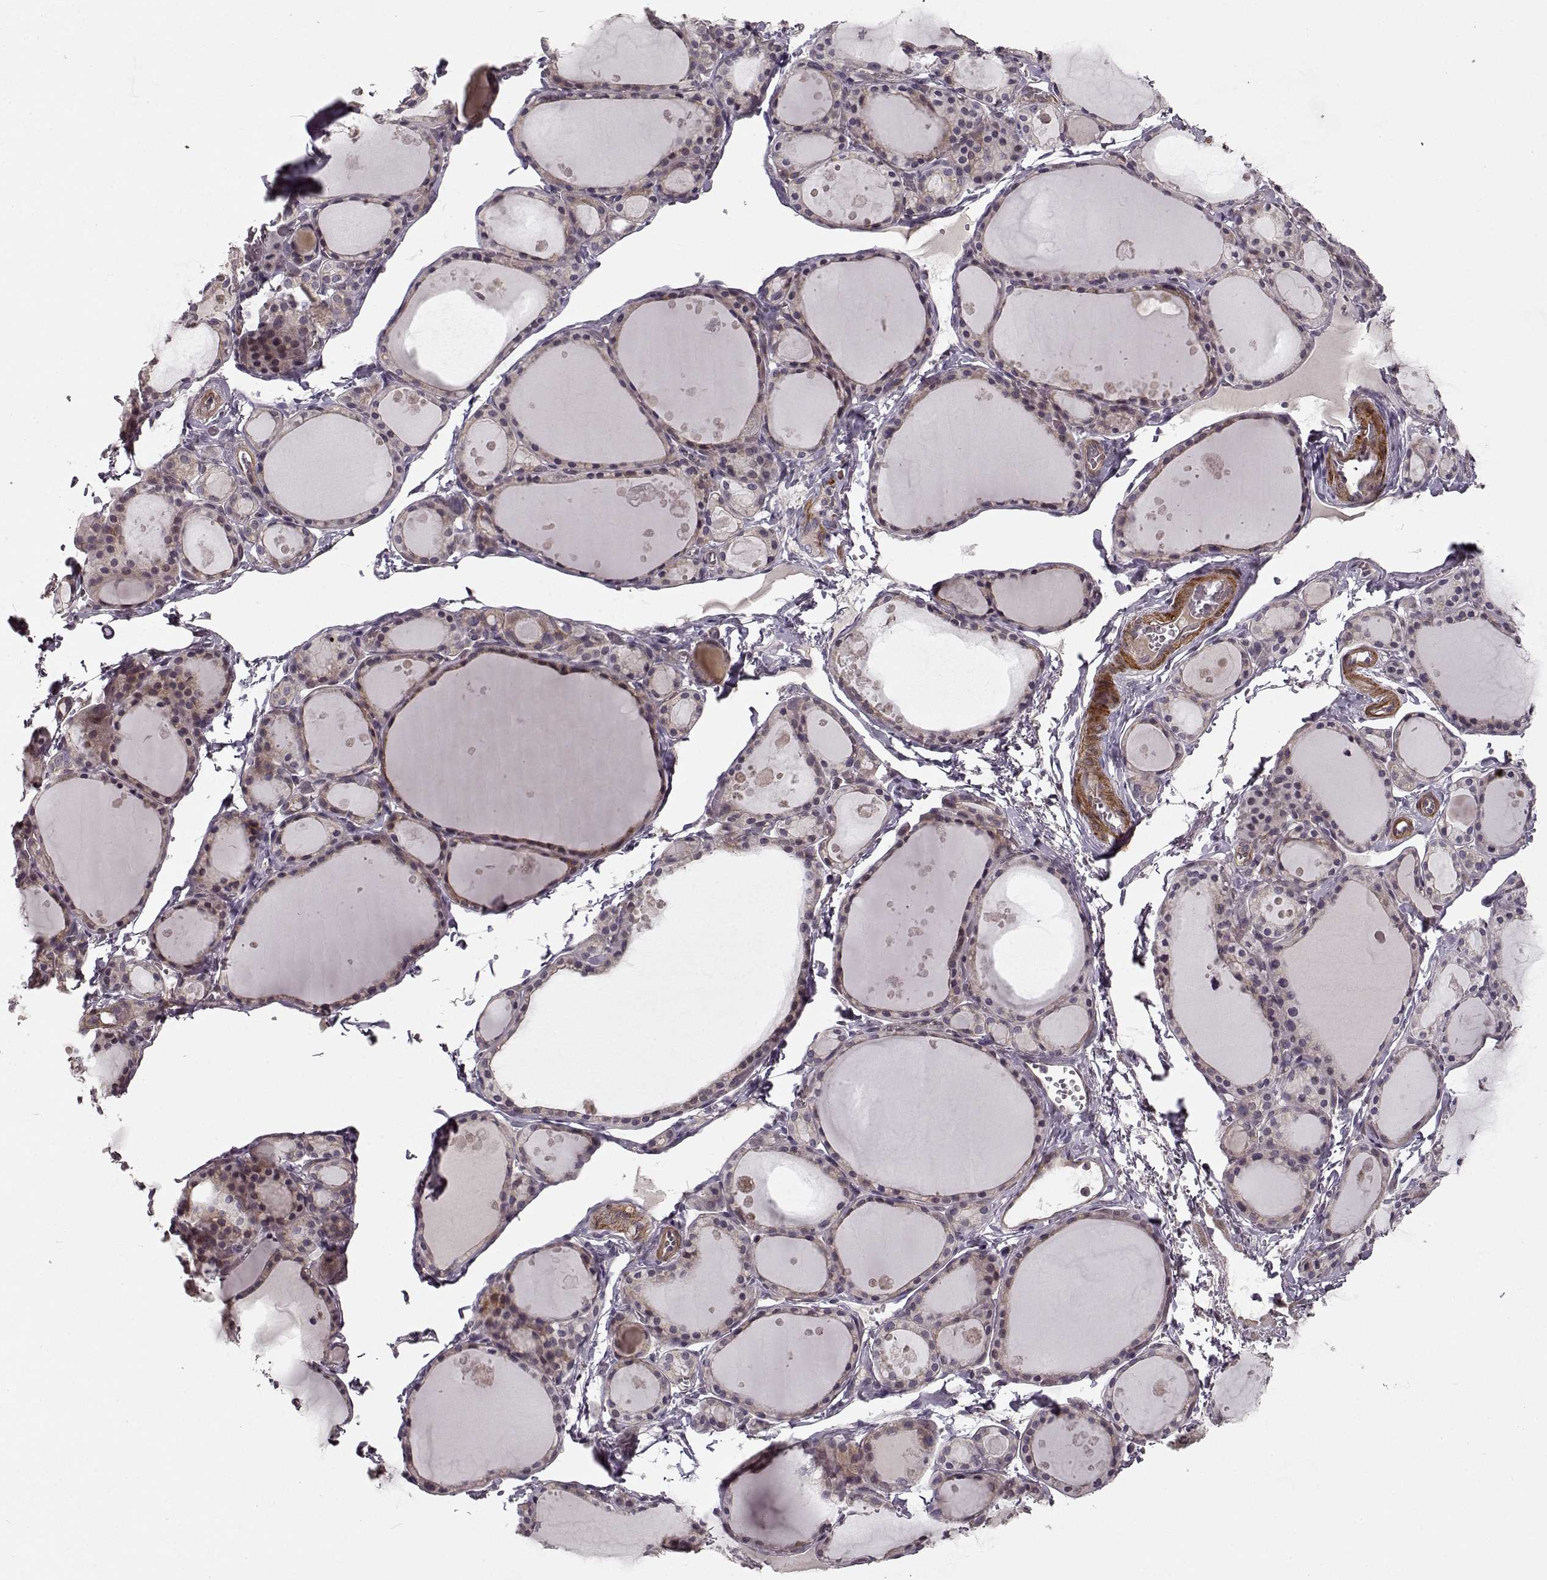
{"staining": {"intensity": "weak", "quantity": ">75%", "location": "cytoplasmic/membranous"}, "tissue": "thyroid gland", "cell_type": "Glandular cells", "image_type": "normal", "snomed": [{"axis": "morphology", "description": "Normal tissue, NOS"}, {"axis": "topography", "description": "Thyroid gland"}], "caption": "Immunohistochemistry of benign thyroid gland displays low levels of weak cytoplasmic/membranous expression in about >75% of glandular cells. The staining was performed using DAB (3,3'-diaminobenzidine) to visualize the protein expression in brown, while the nuclei were stained in blue with hematoxylin (Magnification: 20x).", "gene": "SLAIN2", "patient": {"sex": "male", "age": 68}}